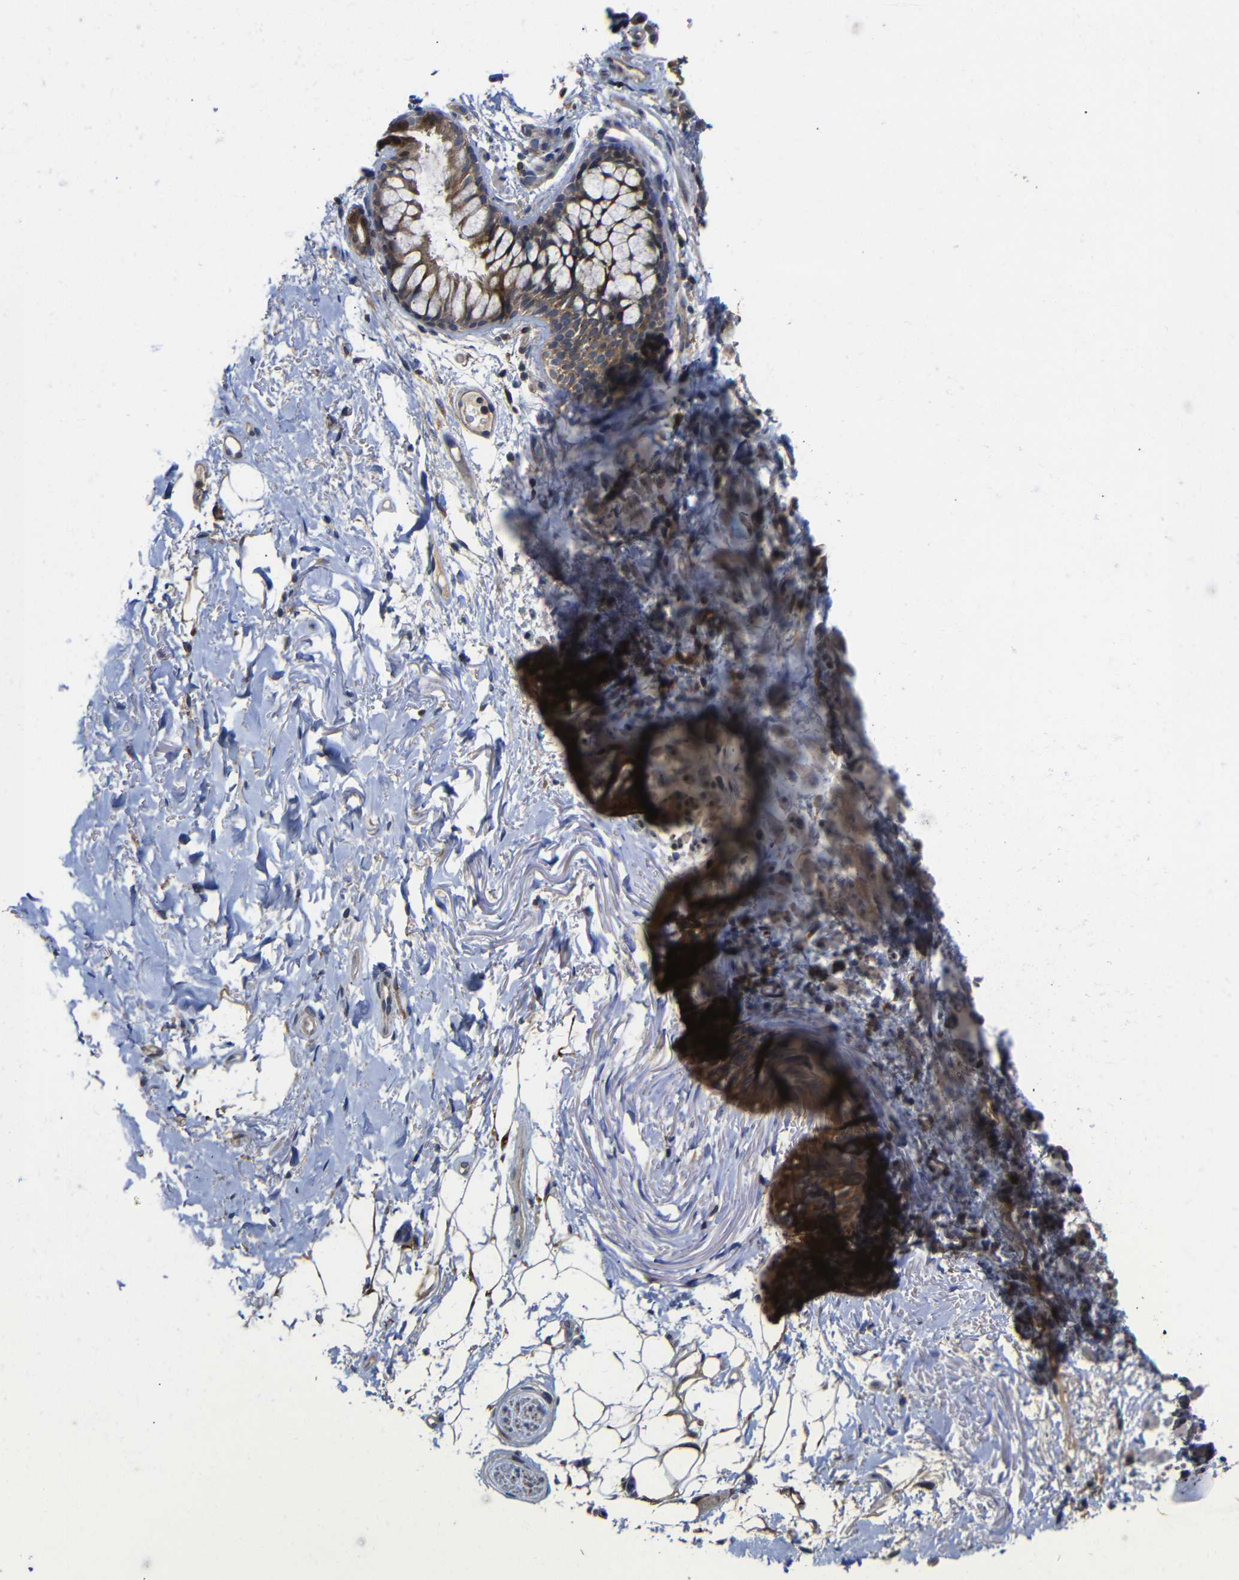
{"staining": {"intensity": "weak", "quantity": "25%-75%", "location": "cytoplasmic/membranous"}, "tissue": "adipose tissue", "cell_type": "Adipocytes", "image_type": "normal", "snomed": [{"axis": "morphology", "description": "Normal tissue, NOS"}, {"axis": "topography", "description": "Cartilage tissue"}, {"axis": "topography", "description": "Bronchus"}], "caption": "The histopathology image demonstrates immunohistochemical staining of unremarkable adipose tissue. There is weak cytoplasmic/membranous staining is identified in approximately 25%-75% of adipocytes.", "gene": "LPAR5", "patient": {"sex": "female", "age": 73}}